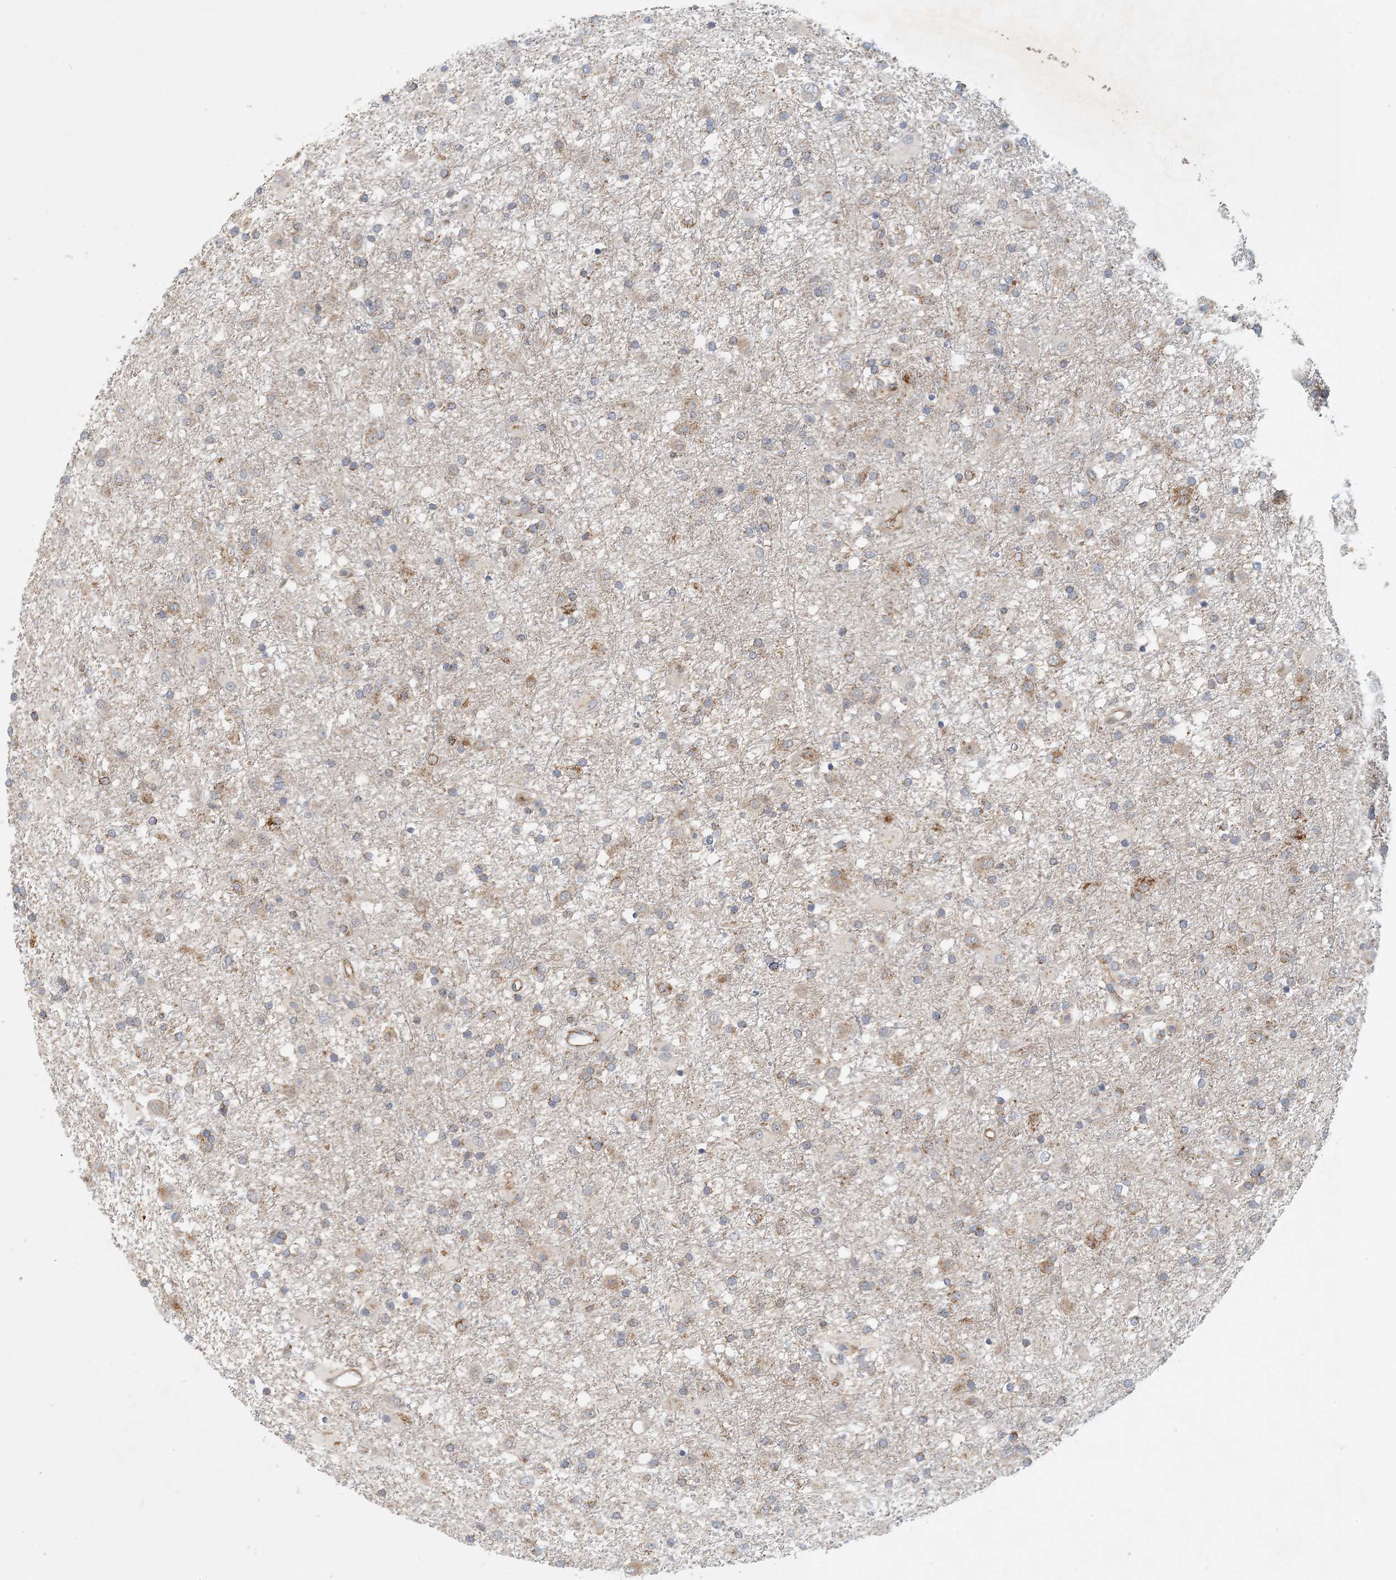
{"staining": {"intensity": "moderate", "quantity": "<25%", "location": "cytoplasmic/membranous"}, "tissue": "glioma", "cell_type": "Tumor cells", "image_type": "cancer", "snomed": [{"axis": "morphology", "description": "Glioma, malignant, Low grade"}, {"axis": "topography", "description": "Brain"}], "caption": "The histopathology image shows a brown stain indicating the presence of a protein in the cytoplasmic/membranous of tumor cells in glioma.", "gene": "ZBTB3", "patient": {"sex": "male", "age": 65}}